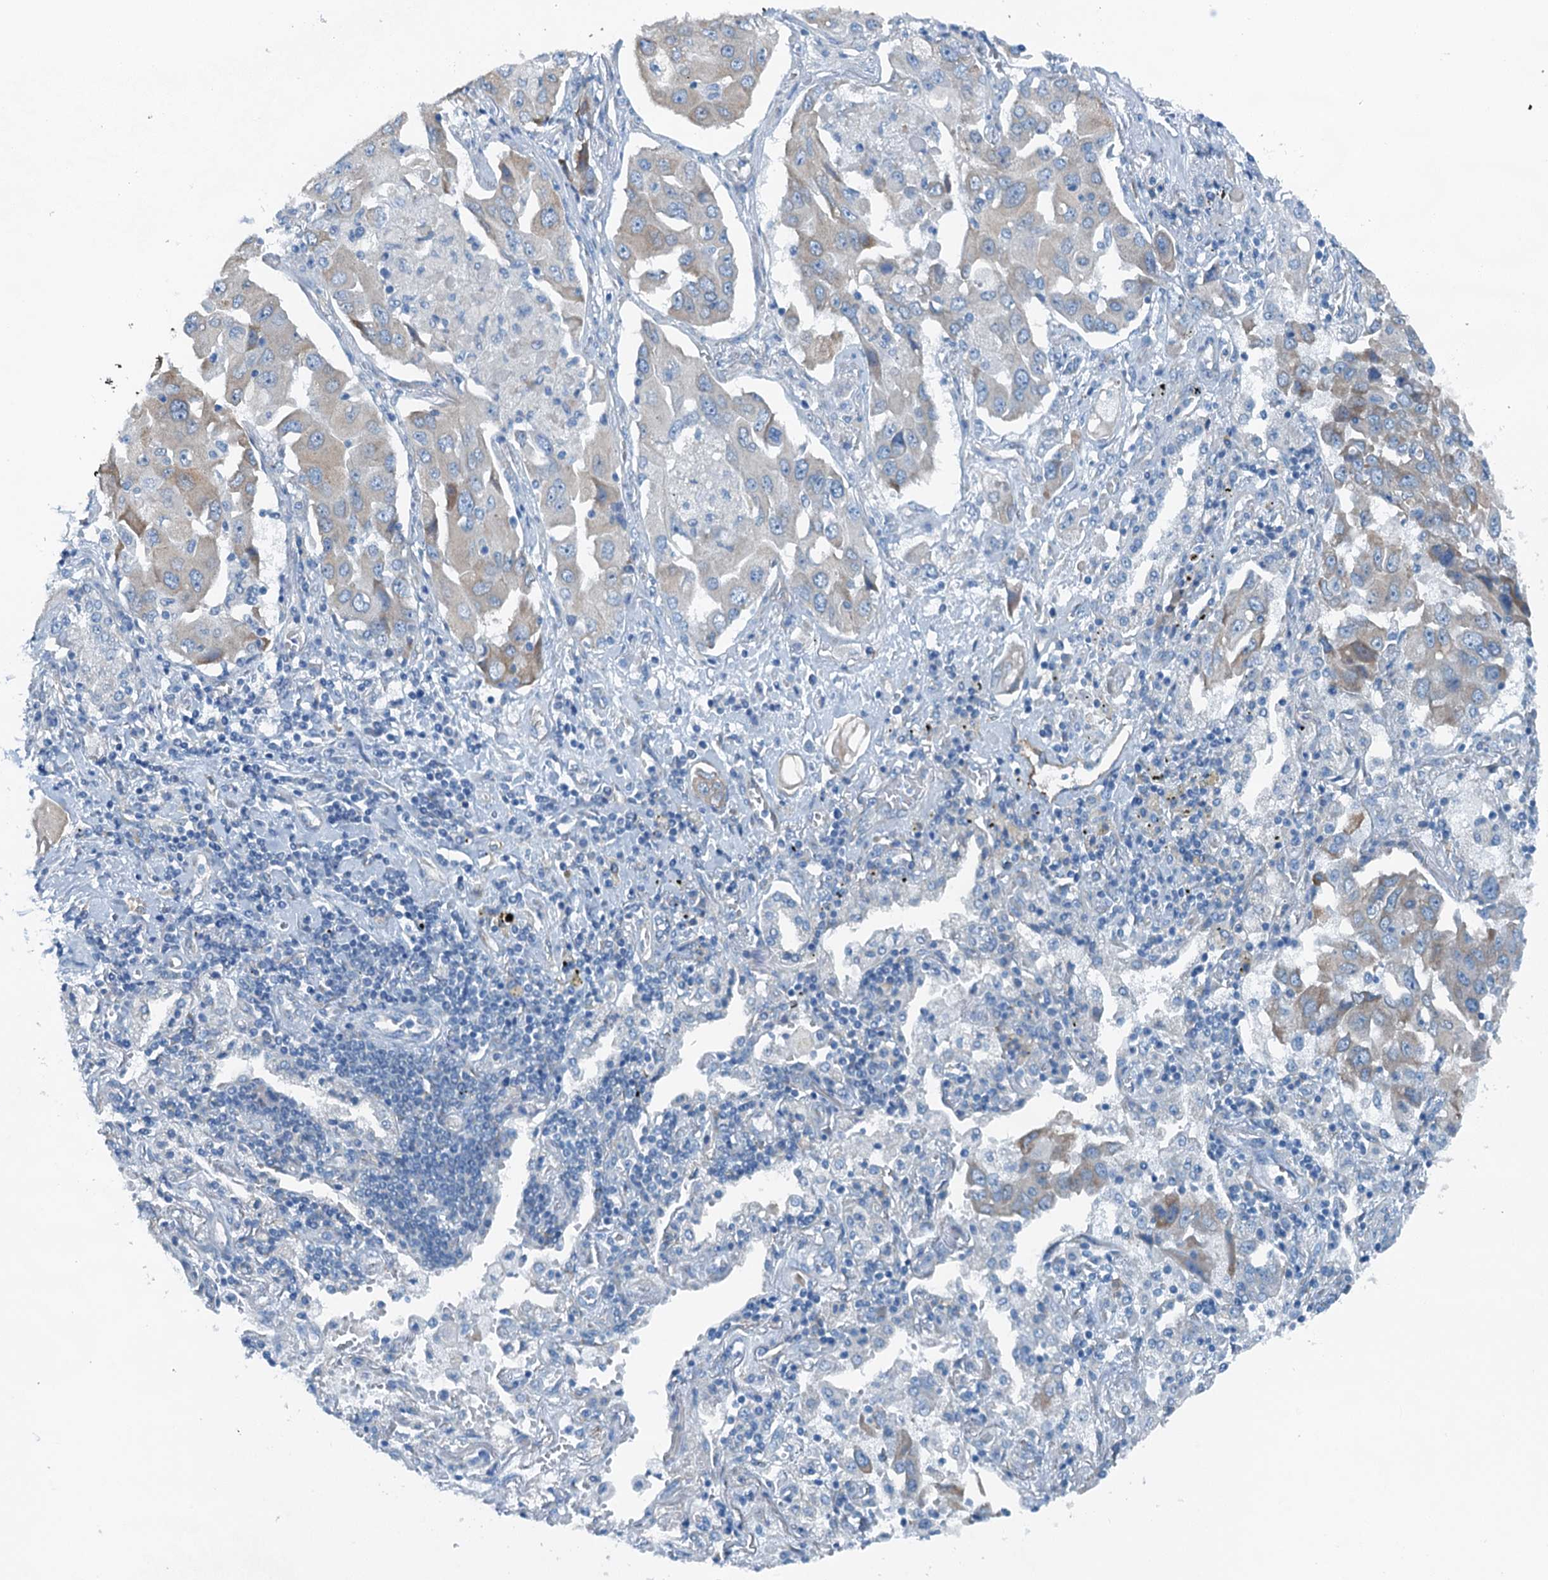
{"staining": {"intensity": "weak", "quantity": "<25%", "location": "cytoplasmic/membranous"}, "tissue": "lung cancer", "cell_type": "Tumor cells", "image_type": "cancer", "snomed": [{"axis": "morphology", "description": "Adenocarcinoma, NOS"}, {"axis": "topography", "description": "Lung"}], "caption": "Tumor cells are negative for brown protein staining in lung adenocarcinoma.", "gene": "TMOD2", "patient": {"sex": "female", "age": 65}}